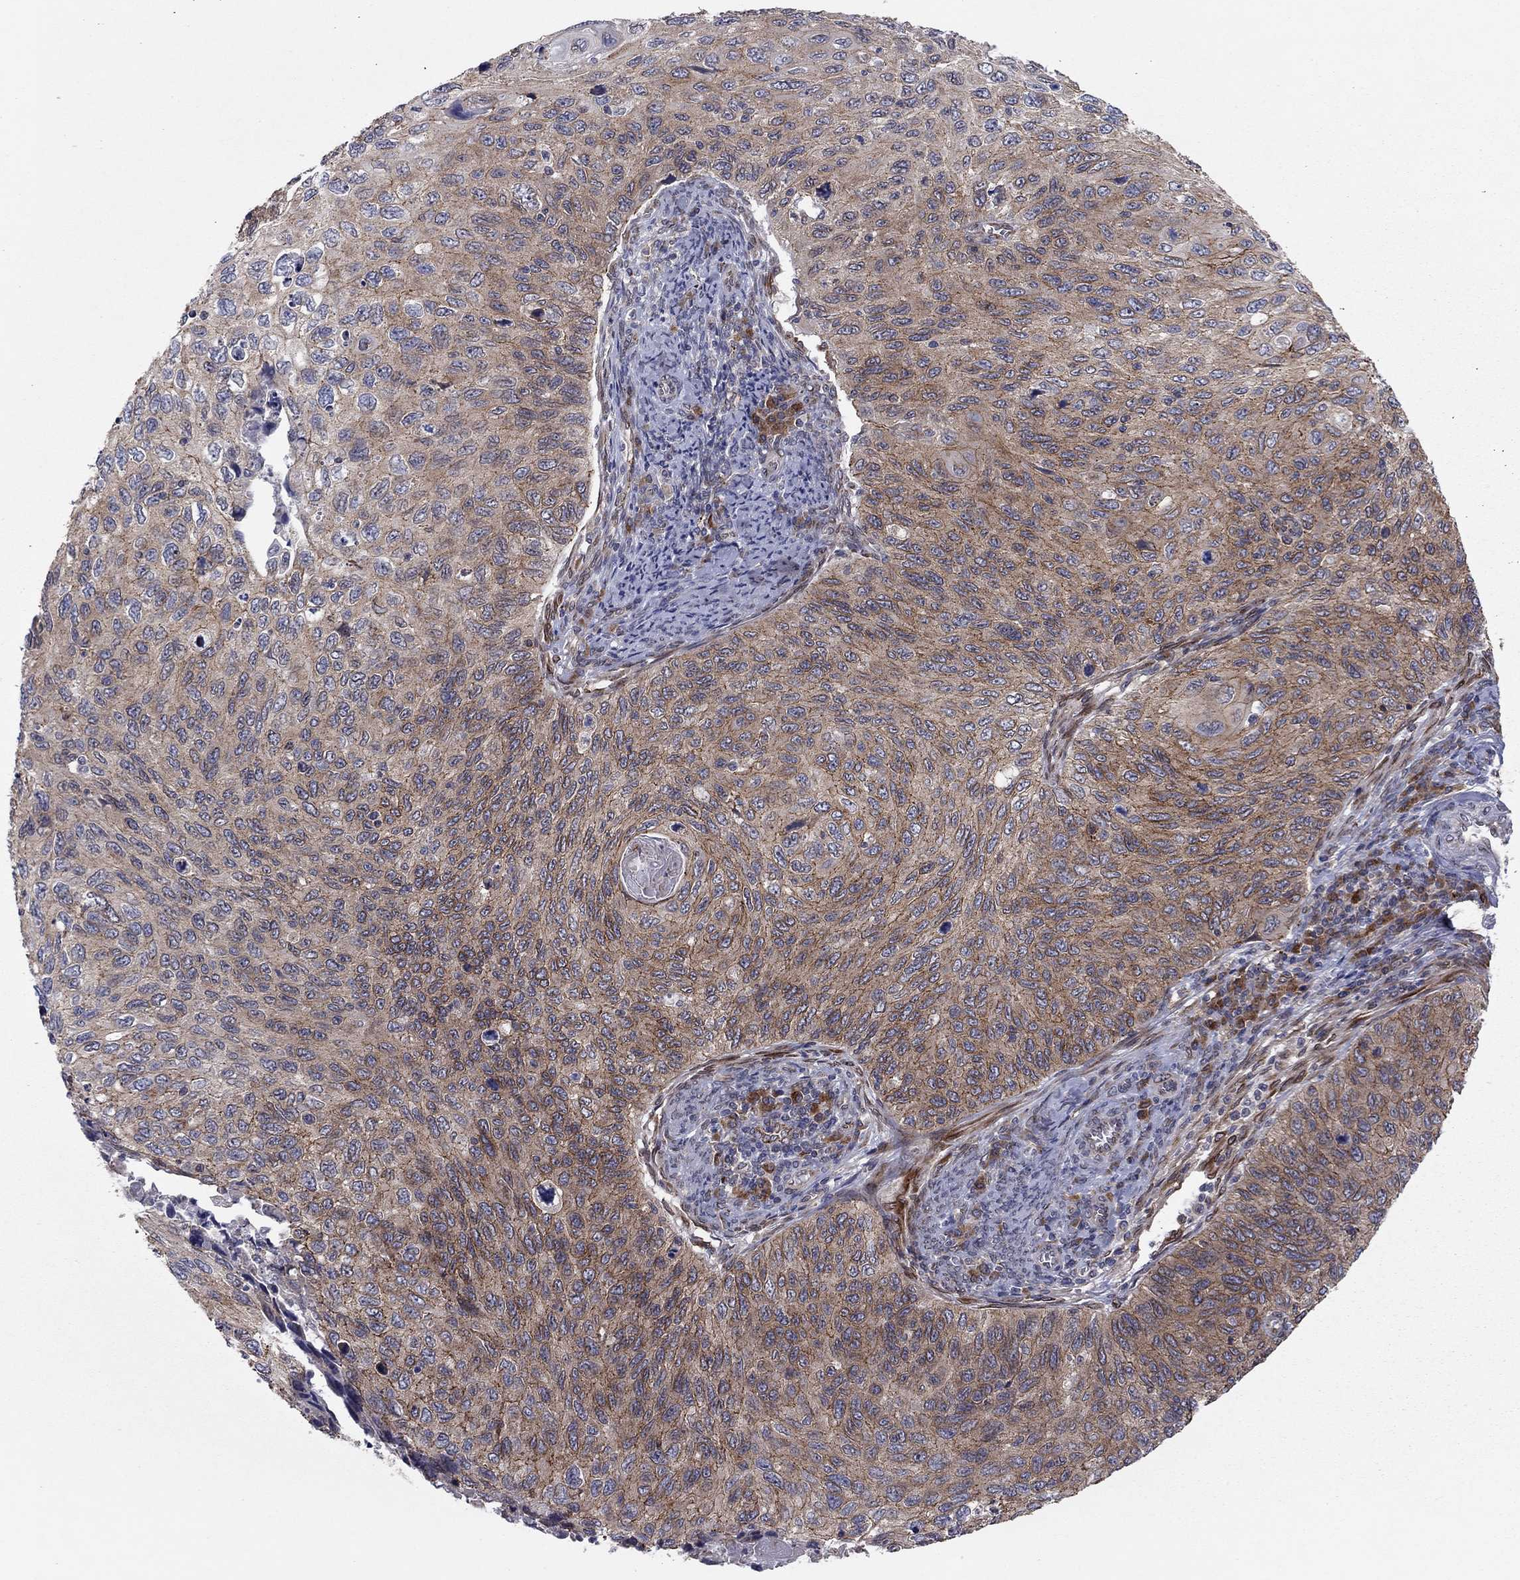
{"staining": {"intensity": "moderate", "quantity": "25%-75%", "location": "cytoplasmic/membranous"}, "tissue": "cervical cancer", "cell_type": "Tumor cells", "image_type": "cancer", "snomed": [{"axis": "morphology", "description": "Squamous cell carcinoma, NOS"}, {"axis": "topography", "description": "Cervix"}], "caption": "Squamous cell carcinoma (cervical) stained with a brown dye reveals moderate cytoplasmic/membranous positive staining in about 25%-75% of tumor cells.", "gene": "YIF1A", "patient": {"sex": "female", "age": 70}}